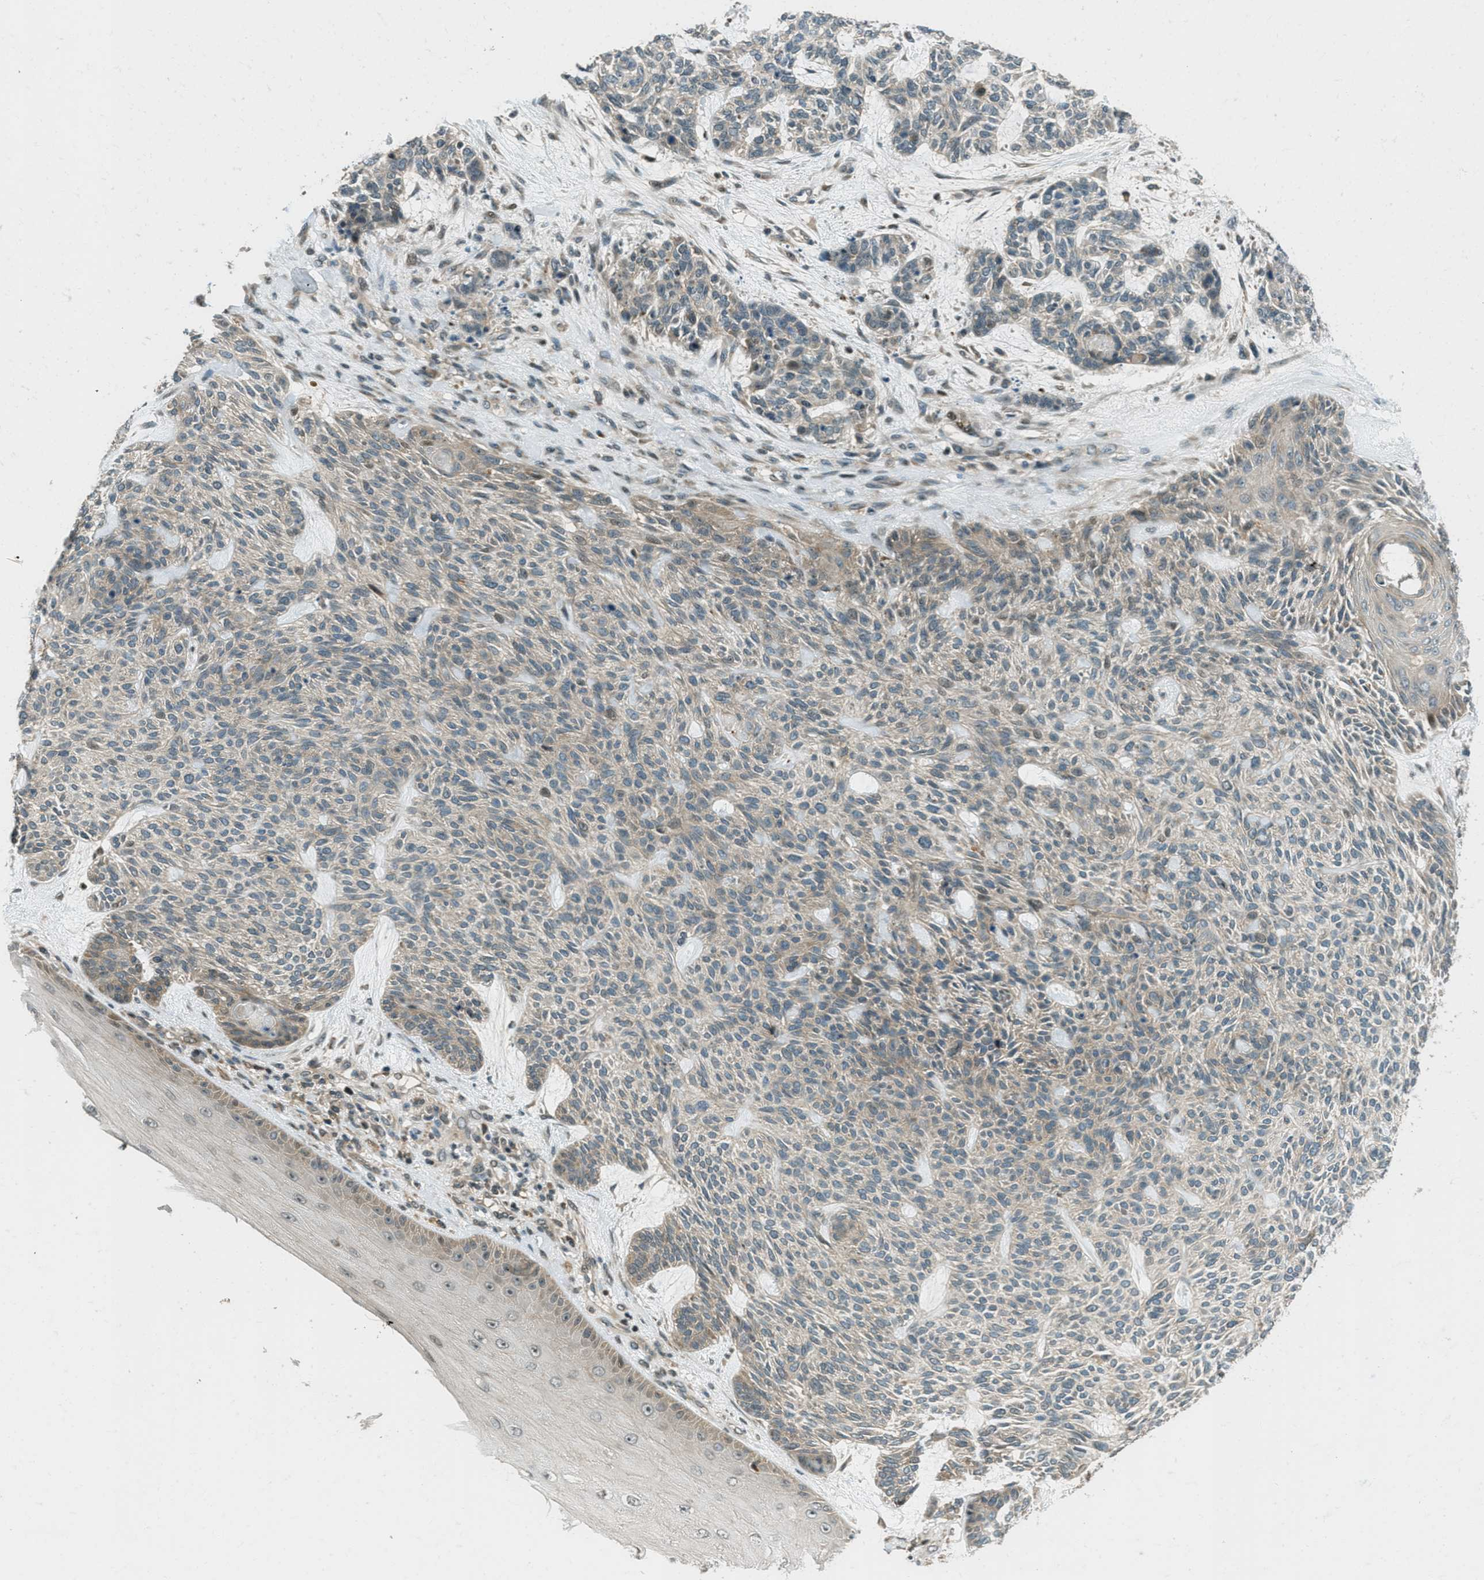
{"staining": {"intensity": "moderate", "quantity": "<25%", "location": "cytoplasmic/membranous"}, "tissue": "skin cancer", "cell_type": "Tumor cells", "image_type": "cancer", "snomed": [{"axis": "morphology", "description": "Basal cell carcinoma"}, {"axis": "topography", "description": "Skin"}], "caption": "Skin cancer (basal cell carcinoma) tissue demonstrates moderate cytoplasmic/membranous staining in approximately <25% of tumor cells, visualized by immunohistochemistry. (IHC, brightfield microscopy, high magnification).", "gene": "PTPN23", "patient": {"sex": "male", "age": 55}}